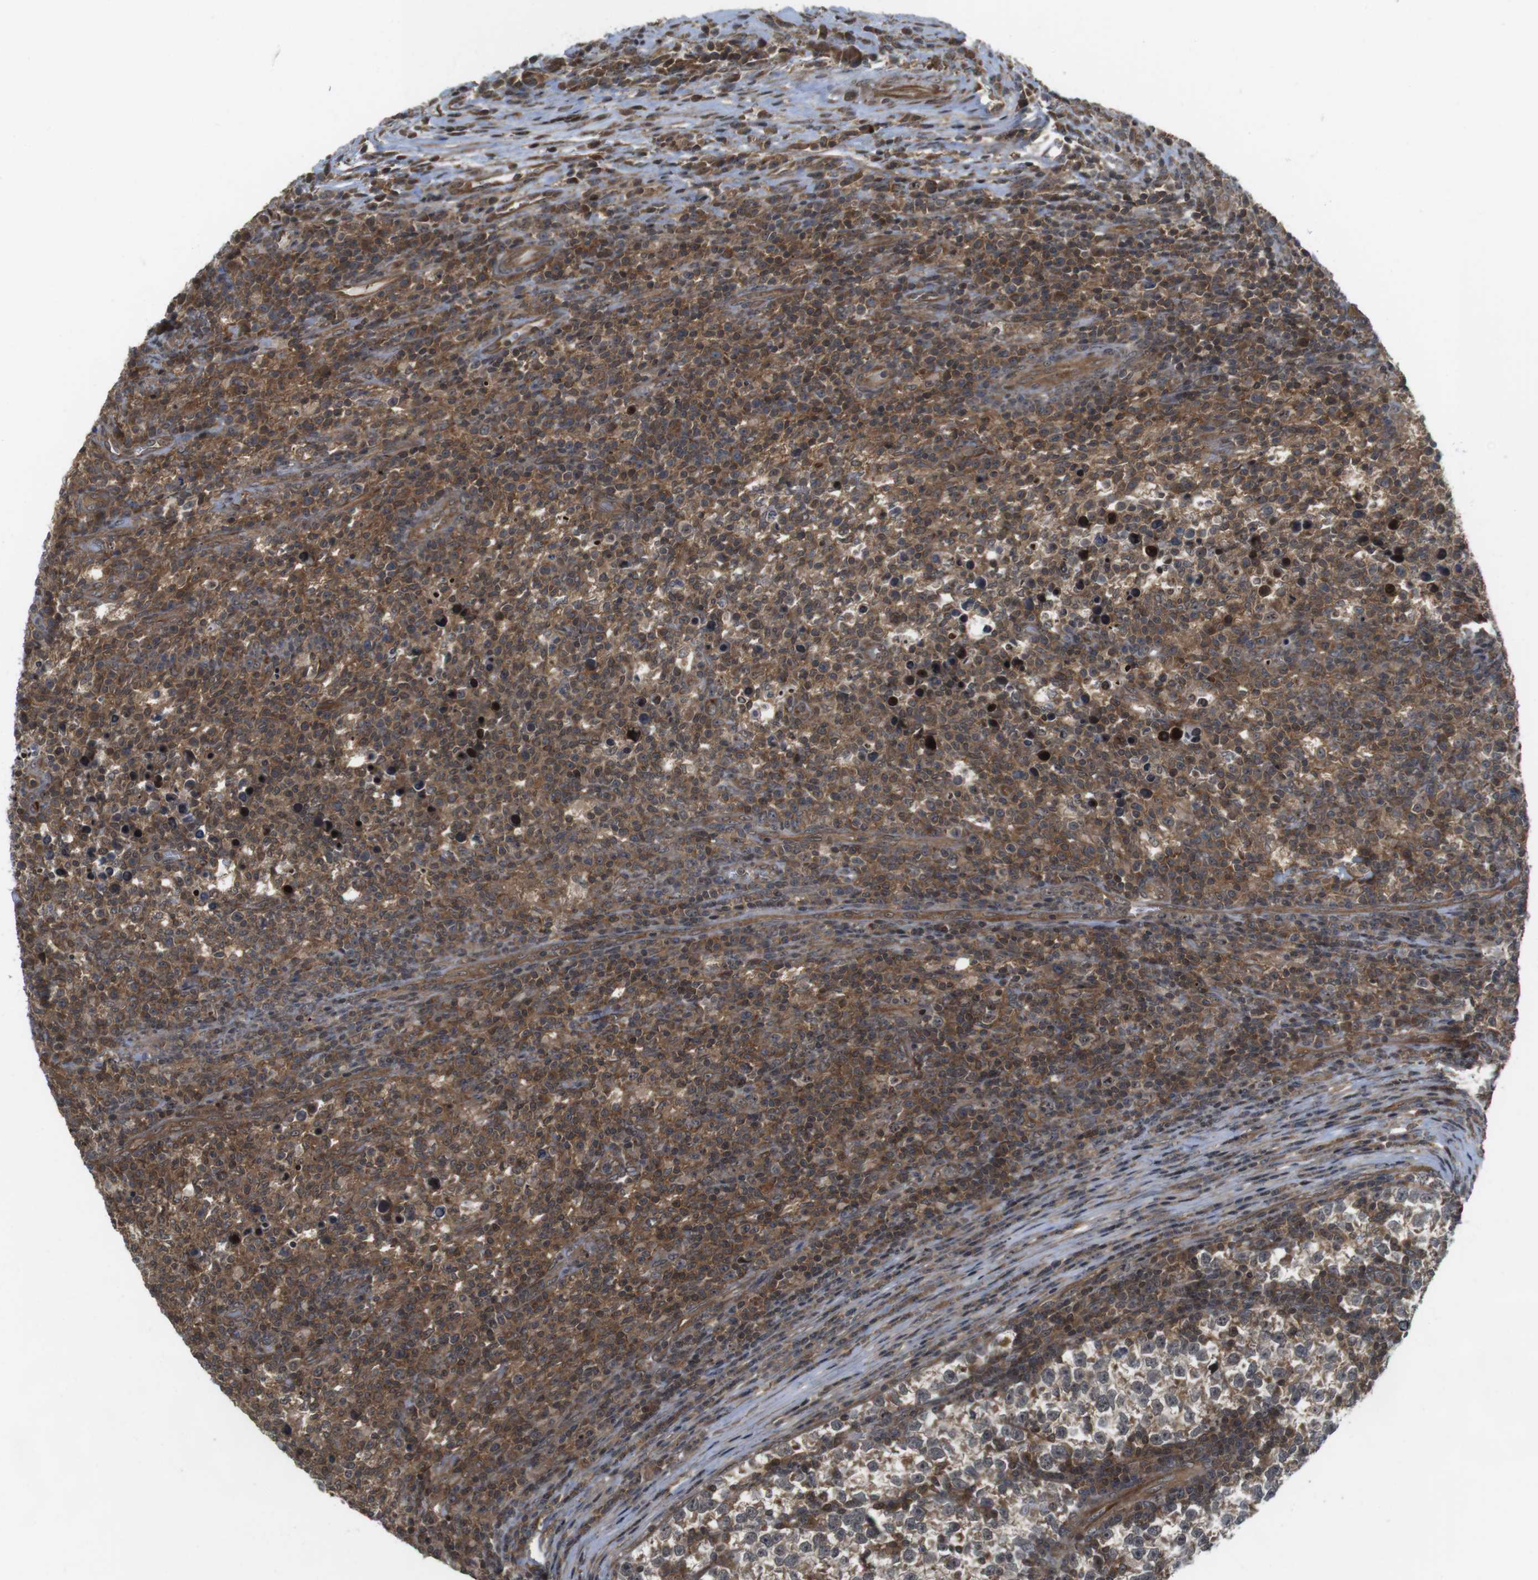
{"staining": {"intensity": "weak", "quantity": ">75%", "location": "cytoplasmic/membranous,nuclear"}, "tissue": "testis cancer", "cell_type": "Tumor cells", "image_type": "cancer", "snomed": [{"axis": "morphology", "description": "Normal tissue, NOS"}, {"axis": "morphology", "description": "Seminoma, NOS"}, {"axis": "topography", "description": "Testis"}], "caption": "Approximately >75% of tumor cells in human testis cancer (seminoma) demonstrate weak cytoplasmic/membranous and nuclear protein staining as visualized by brown immunohistochemical staining.", "gene": "CC2D1A", "patient": {"sex": "male", "age": 43}}